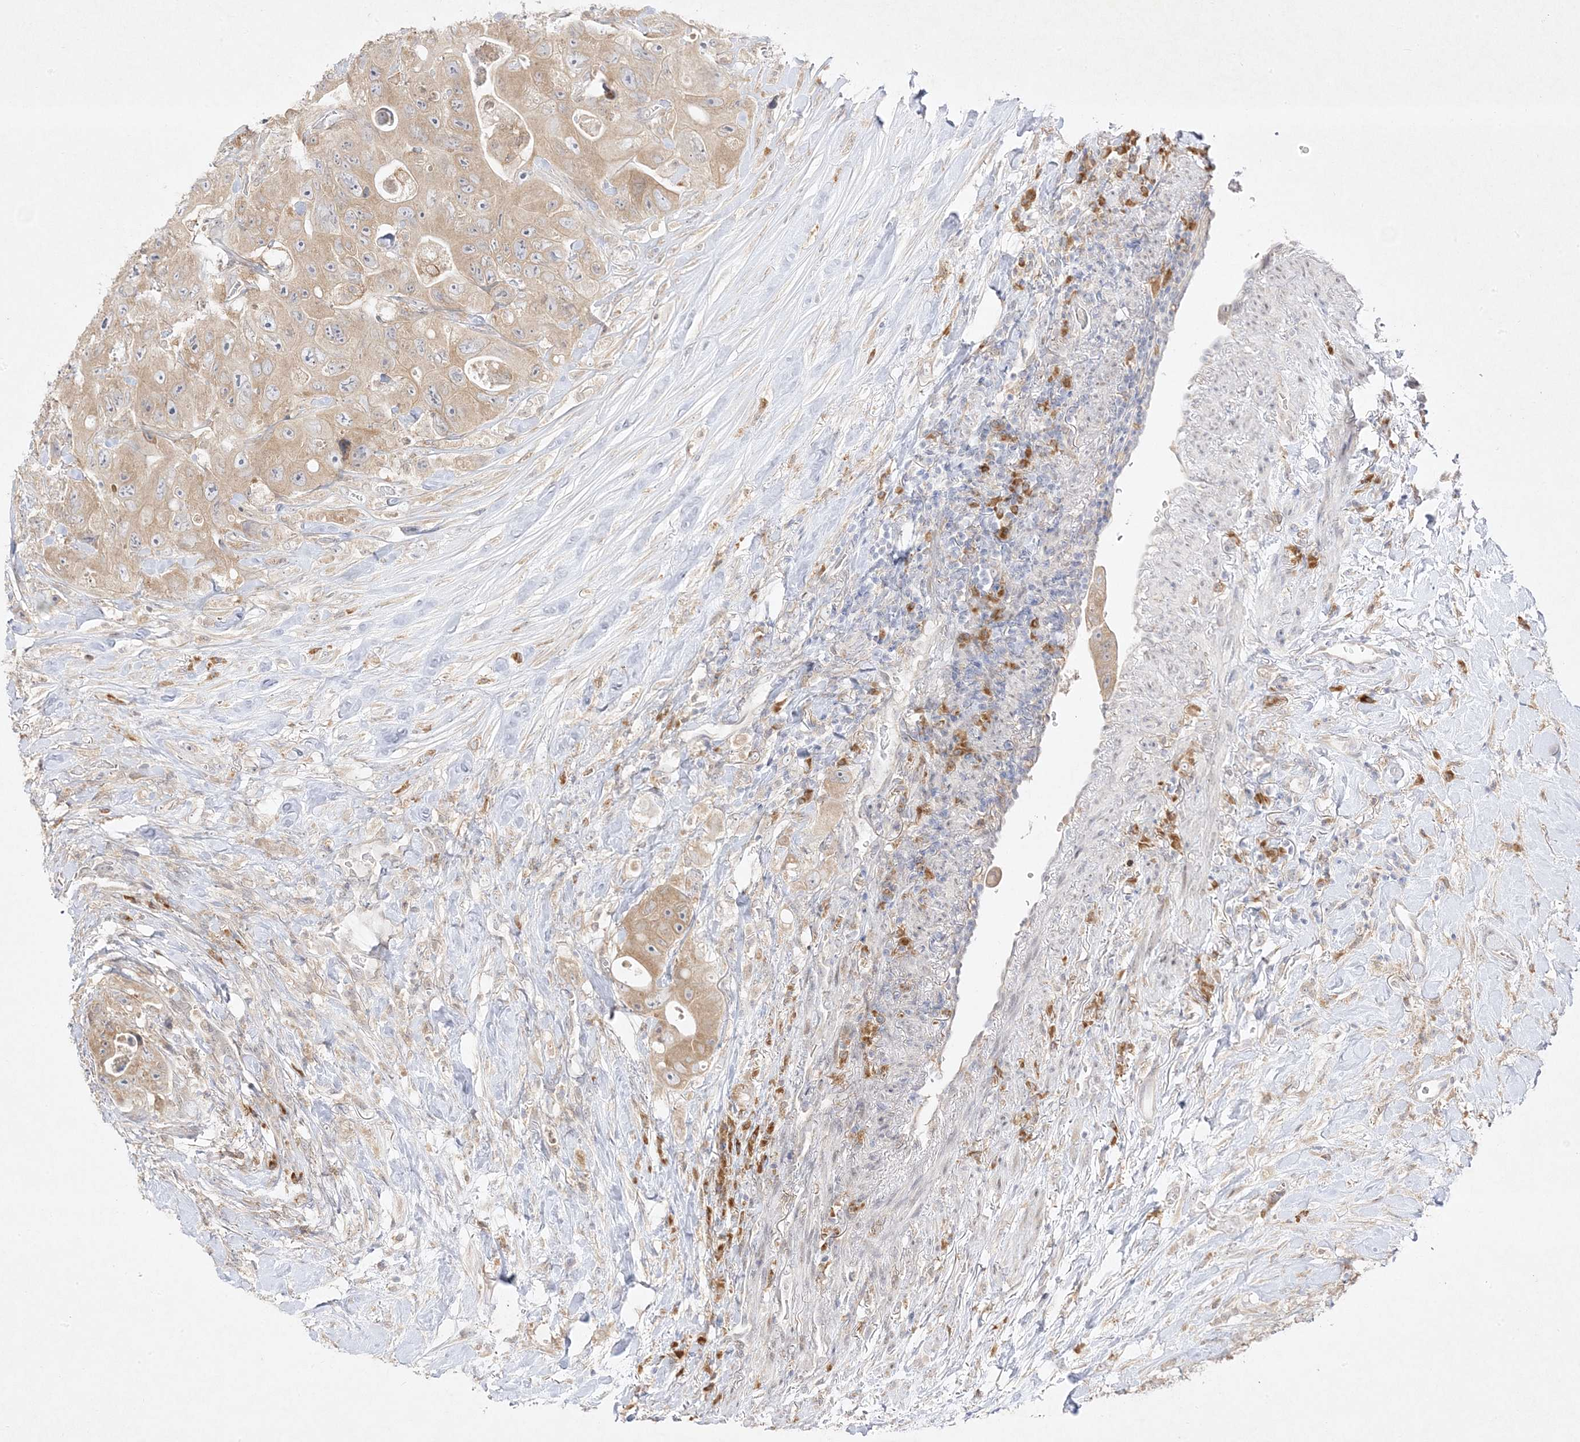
{"staining": {"intensity": "moderate", "quantity": "<25%", "location": "cytoplasmic/membranous"}, "tissue": "colorectal cancer", "cell_type": "Tumor cells", "image_type": "cancer", "snomed": [{"axis": "morphology", "description": "Adenocarcinoma, NOS"}, {"axis": "topography", "description": "Colon"}], "caption": "Colorectal adenocarcinoma stained with a protein marker demonstrates moderate staining in tumor cells.", "gene": "C2CD2", "patient": {"sex": "female", "age": 46}}